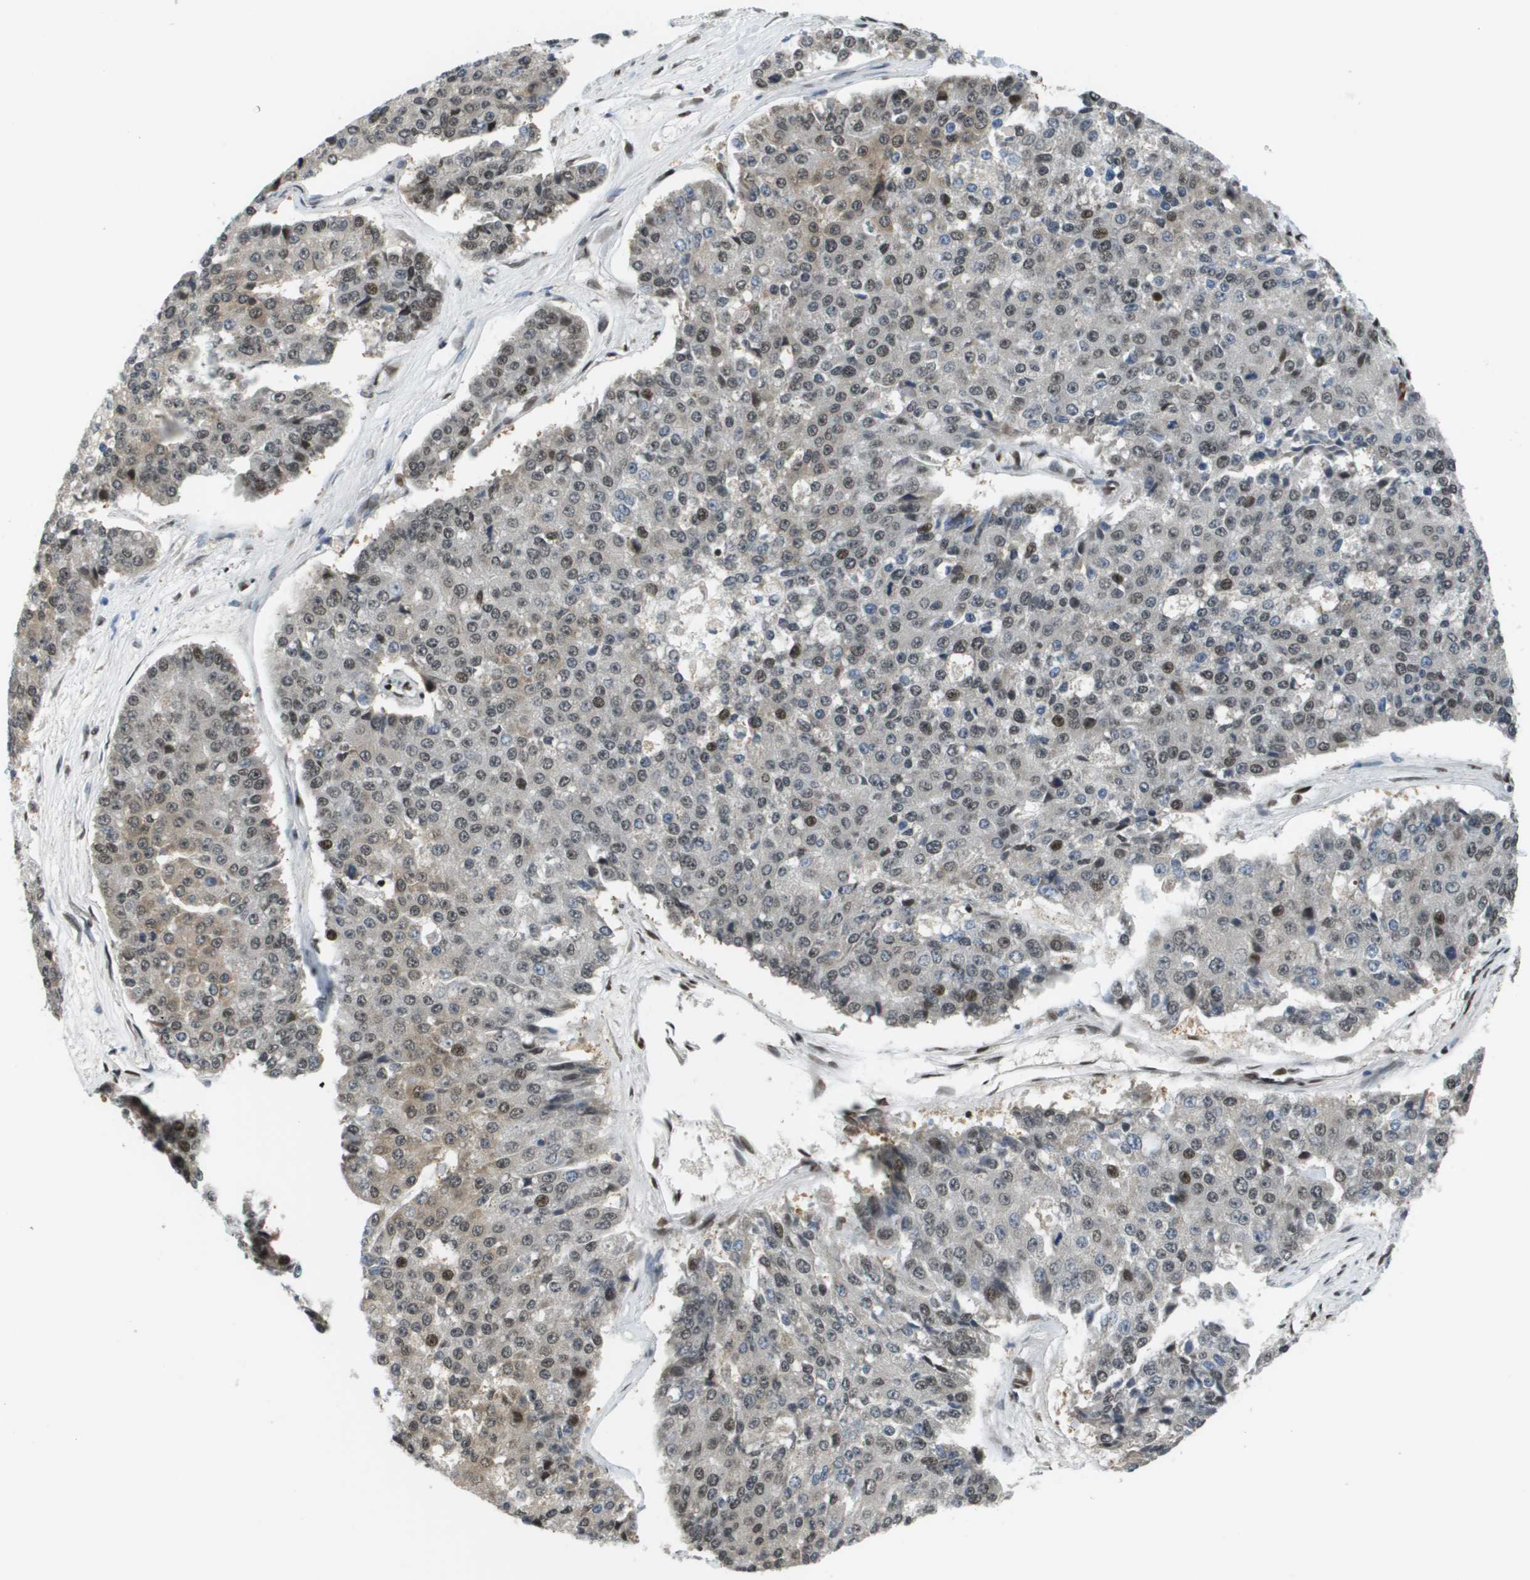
{"staining": {"intensity": "moderate", "quantity": "<25%", "location": "cytoplasmic/membranous,nuclear"}, "tissue": "pancreatic cancer", "cell_type": "Tumor cells", "image_type": "cancer", "snomed": [{"axis": "morphology", "description": "Adenocarcinoma, NOS"}, {"axis": "topography", "description": "Pancreas"}], "caption": "The histopathology image shows a brown stain indicating the presence of a protein in the cytoplasmic/membranous and nuclear of tumor cells in adenocarcinoma (pancreatic).", "gene": "RECQL4", "patient": {"sex": "male", "age": 50}}